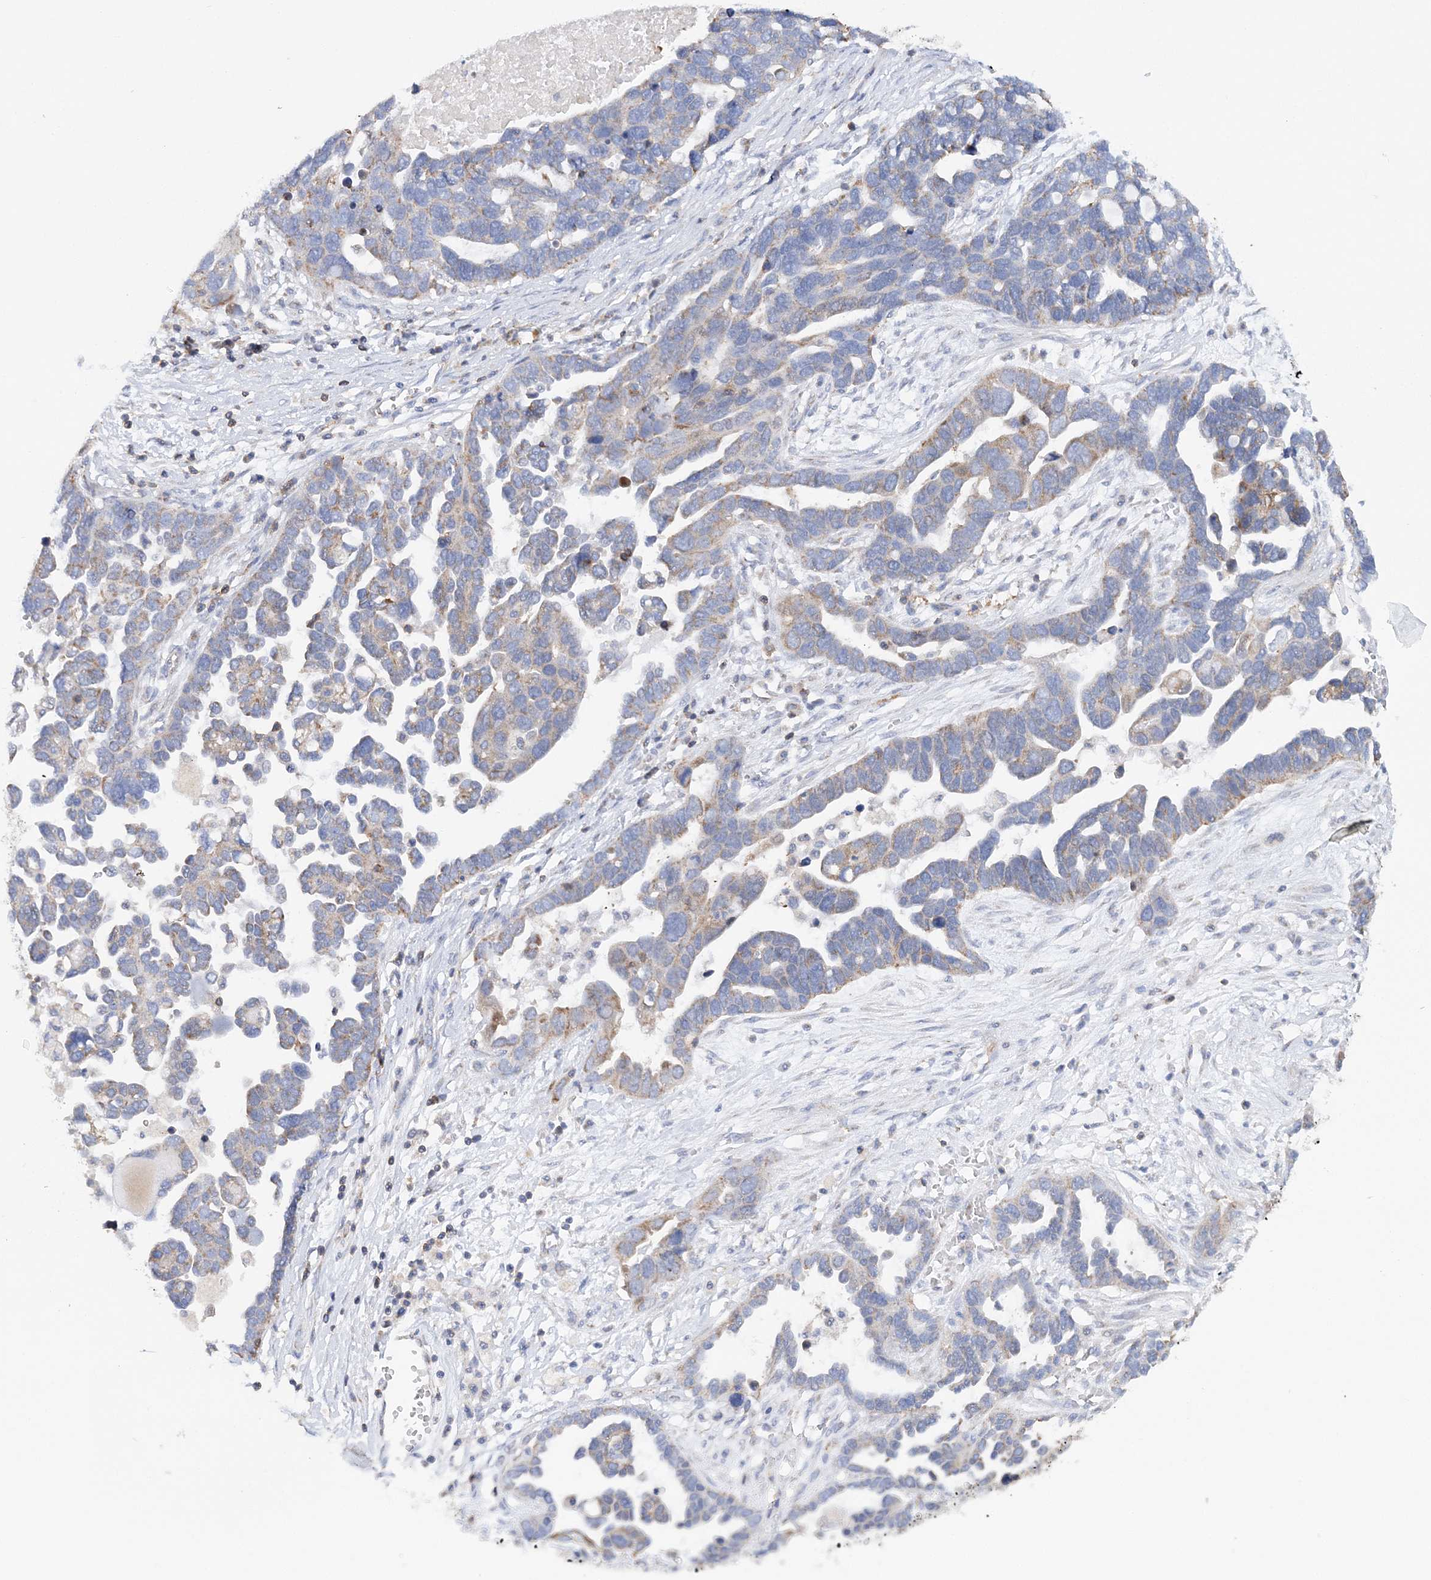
{"staining": {"intensity": "moderate", "quantity": "<25%", "location": "cytoplasmic/membranous"}, "tissue": "ovarian cancer", "cell_type": "Tumor cells", "image_type": "cancer", "snomed": [{"axis": "morphology", "description": "Cystadenocarcinoma, serous, NOS"}, {"axis": "topography", "description": "Ovary"}], "caption": "This image displays immunohistochemistry staining of human ovarian cancer, with low moderate cytoplasmic/membranous staining in about <25% of tumor cells.", "gene": "TTC32", "patient": {"sex": "female", "age": 54}}